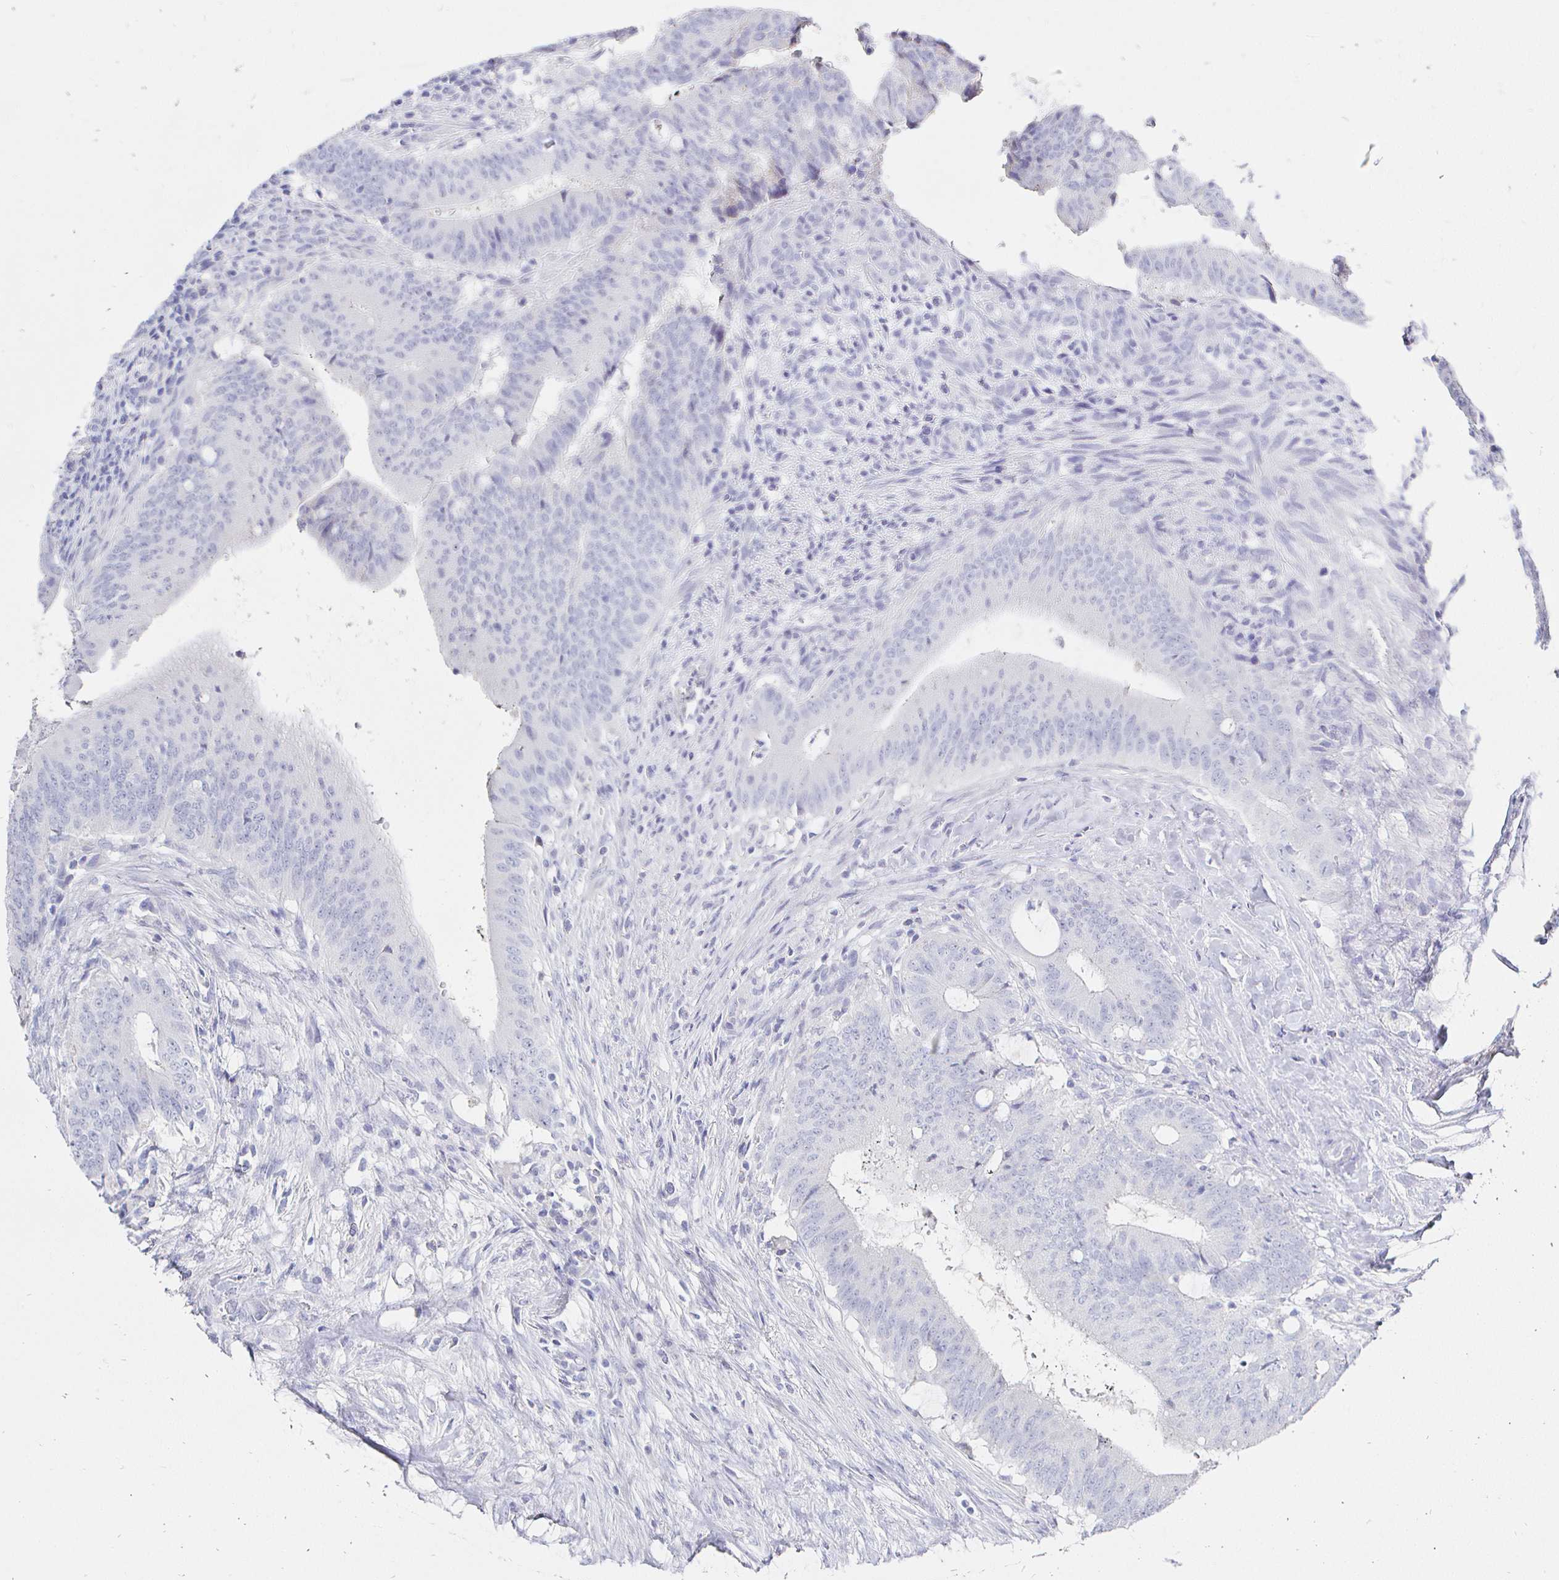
{"staining": {"intensity": "negative", "quantity": "none", "location": "none"}, "tissue": "colorectal cancer", "cell_type": "Tumor cells", "image_type": "cancer", "snomed": [{"axis": "morphology", "description": "Adenocarcinoma, NOS"}, {"axis": "topography", "description": "Colon"}], "caption": "Immunohistochemistry (IHC) photomicrograph of human colorectal cancer (adenocarcinoma) stained for a protein (brown), which shows no expression in tumor cells.", "gene": "CR2", "patient": {"sex": "female", "age": 43}}